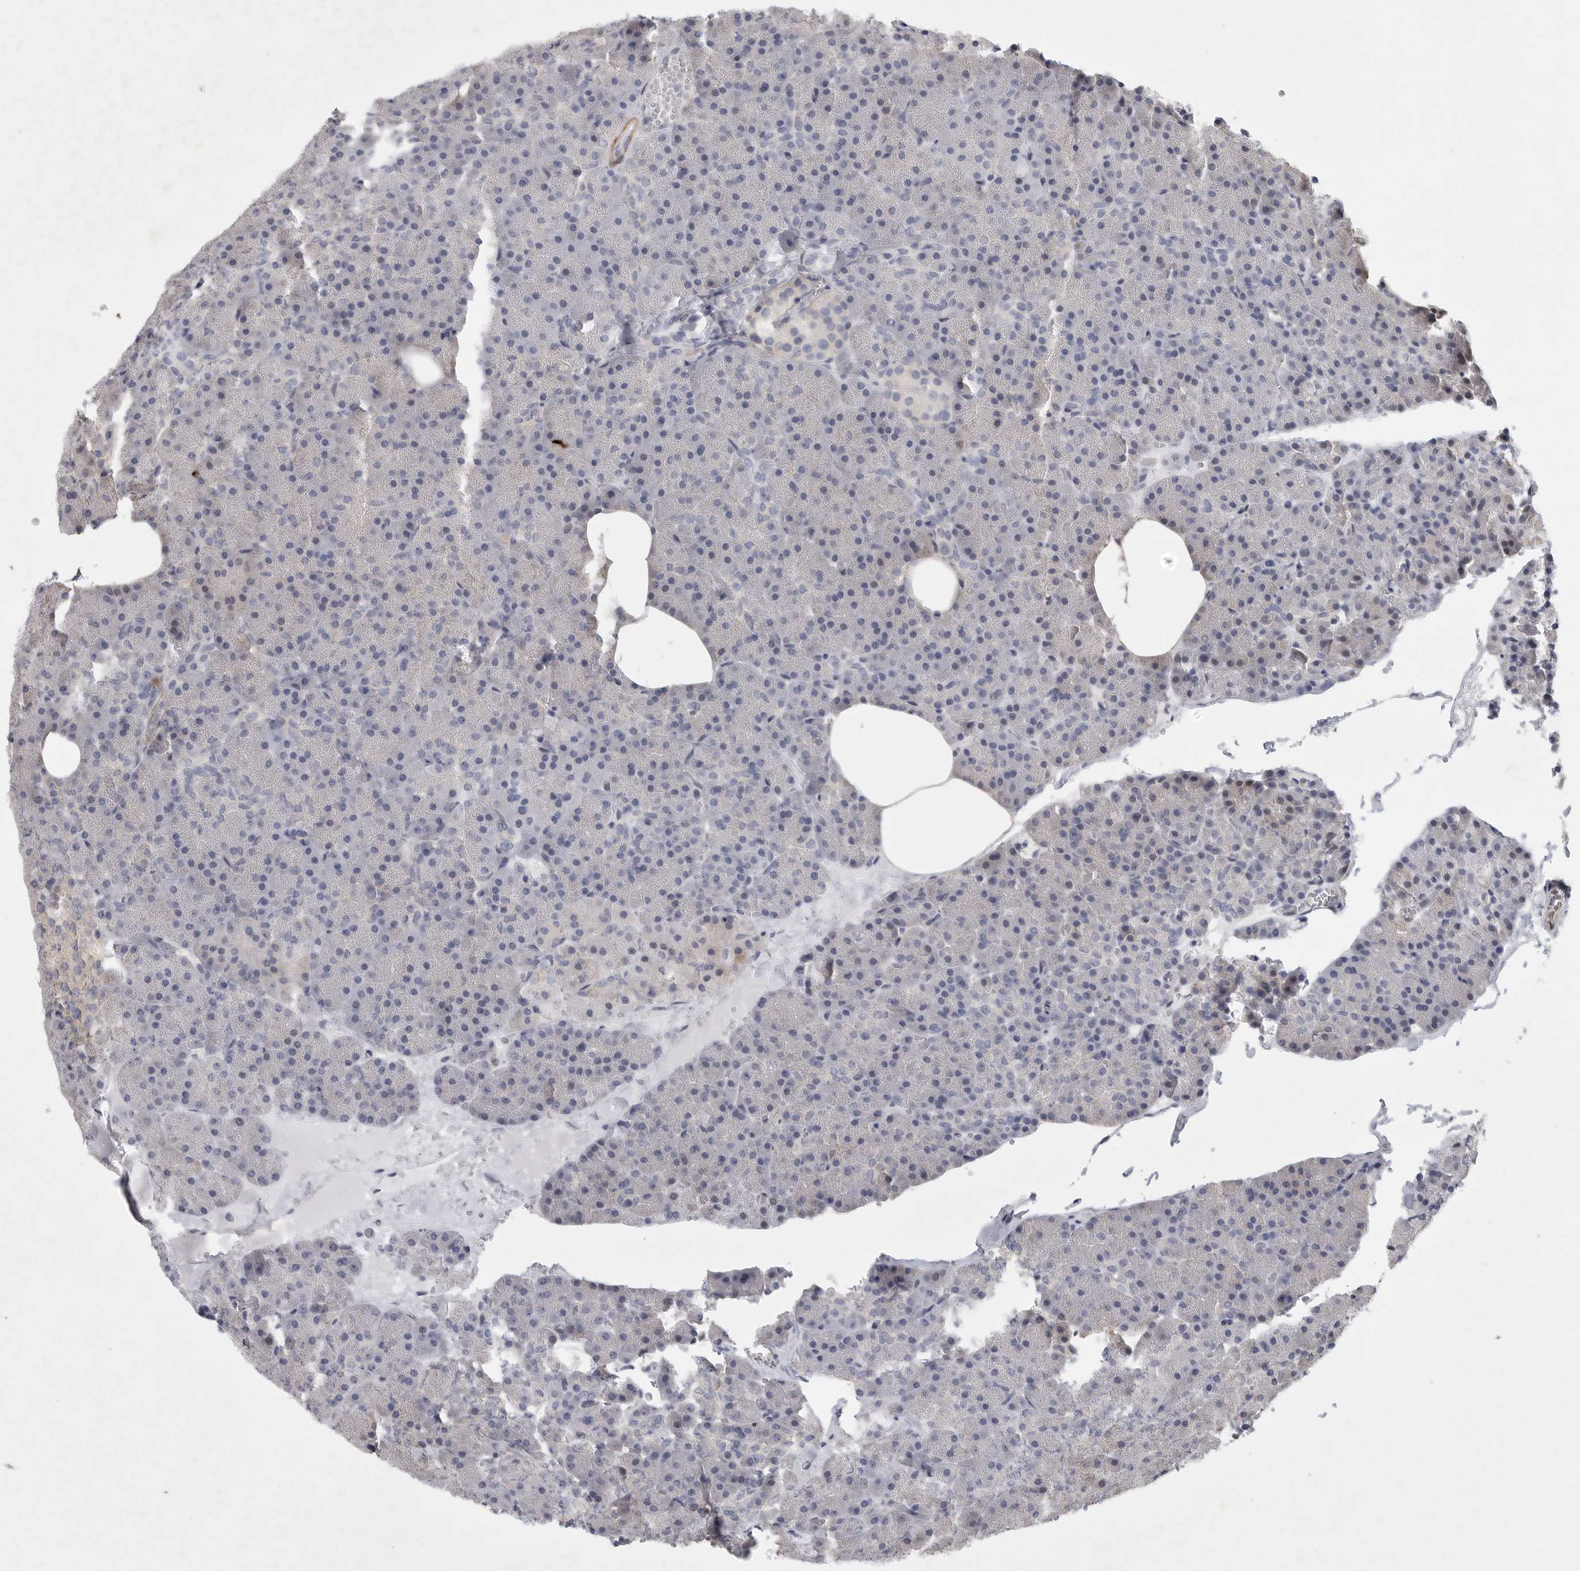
{"staining": {"intensity": "negative", "quantity": "none", "location": "none"}, "tissue": "pancreas", "cell_type": "Exocrine glandular cells", "image_type": "normal", "snomed": [{"axis": "morphology", "description": "Normal tissue, NOS"}, {"axis": "morphology", "description": "Carcinoid, malignant, NOS"}, {"axis": "topography", "description": "Pancreas"}], "caption": "IHC photomicrograph of normal pancreas stained for a protein (brown), which reveals no expression in exocrine glandular cells.", "gene": "TNR", "patient": {"sex": "female", "age": 35}}